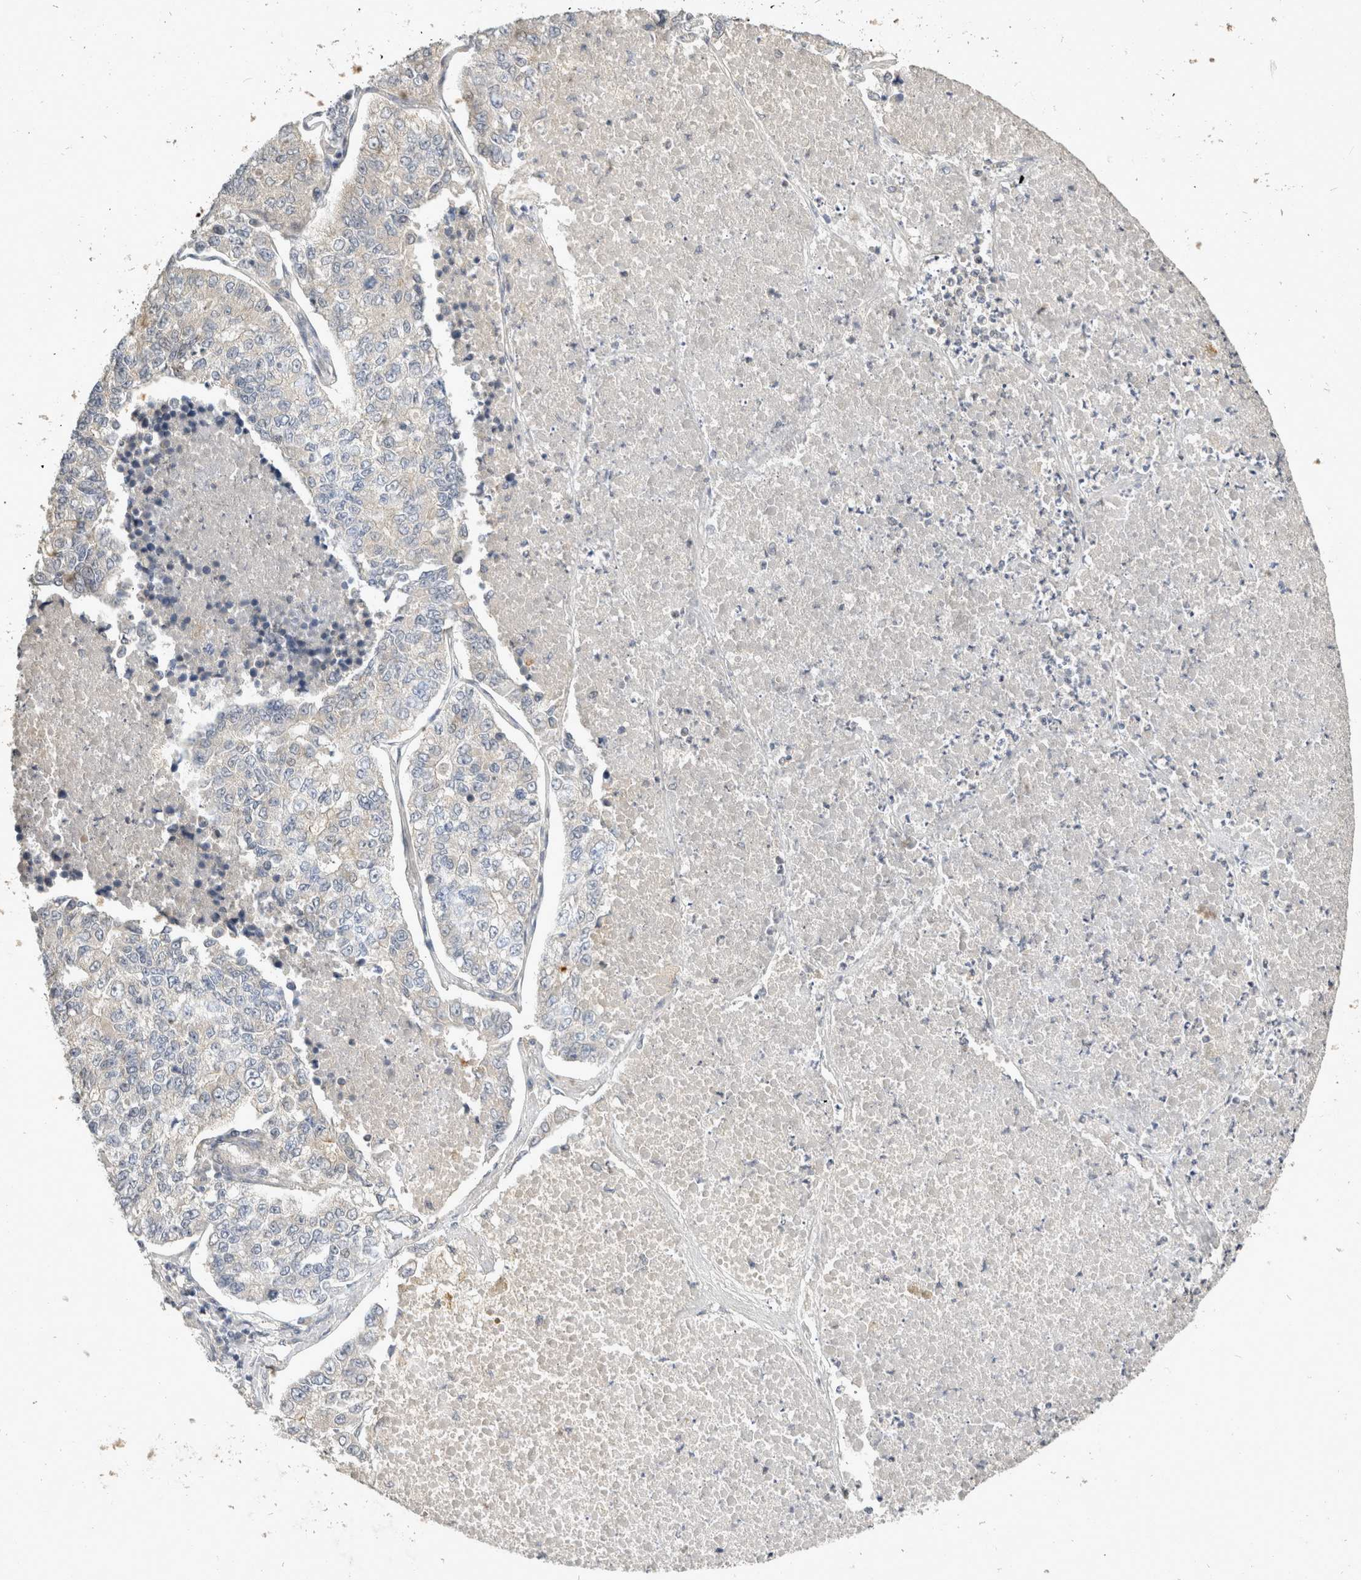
{"staining": {"intensity": "negative", "quantity": "none", "location": "none"}, "tissue": "lung cancer", "cell_type": "Tumor cells", "image_type": "cancer", "snomed": [{"axis": "morphology", "description": "Adenocarcinoma, NOS"}, {"axis": "topography", "description": "Lung"}], "caption": "Immunohistochemistry image of lung cancer (adenocarcinoma) stained for a protein (brown), which exhibits no expression in tumor cells.", "gene": "TOM1L2", "patient": {"sex": "male", "age": 49}}